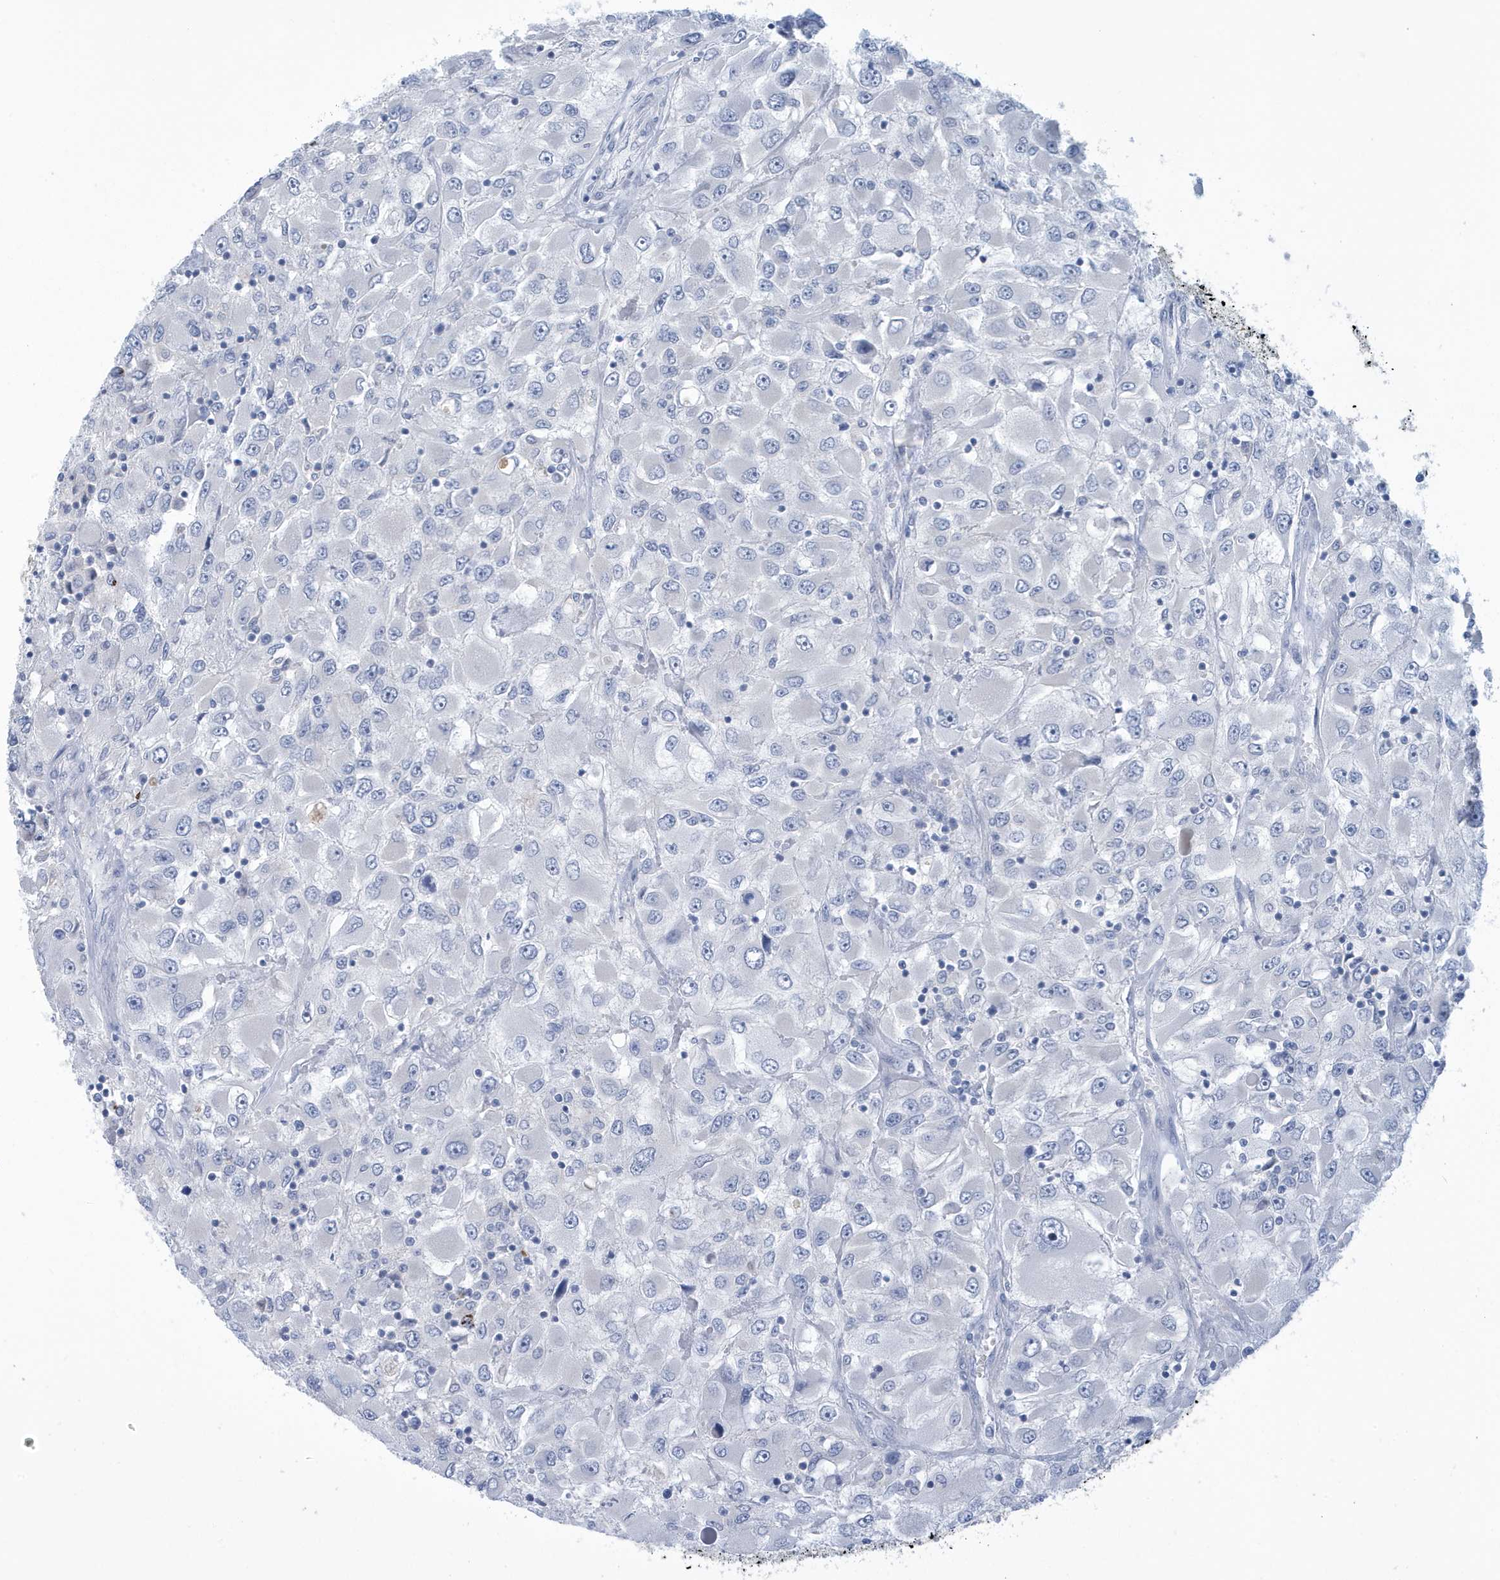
{"staining": {"intensity": "negative", "quantity": "none", "location": "none"}, "tissue": "renal cancer", "cell_type": "Tumor cells", "image_type": "cancer", "snomed": [{"axis": "morphology", "description": "Adenocarcinoma, NOS"}, {"axis": "topography", "description": "Kidney"}], "caption": "This is a photomicrograph of immunohistochemistry staining of renal cancer, which shows no expression in tumor cells. (DAB IHC with hematoxylin counter stain).", "gene": "VTA1", "patient": {"sex": "female", "age": 52}}